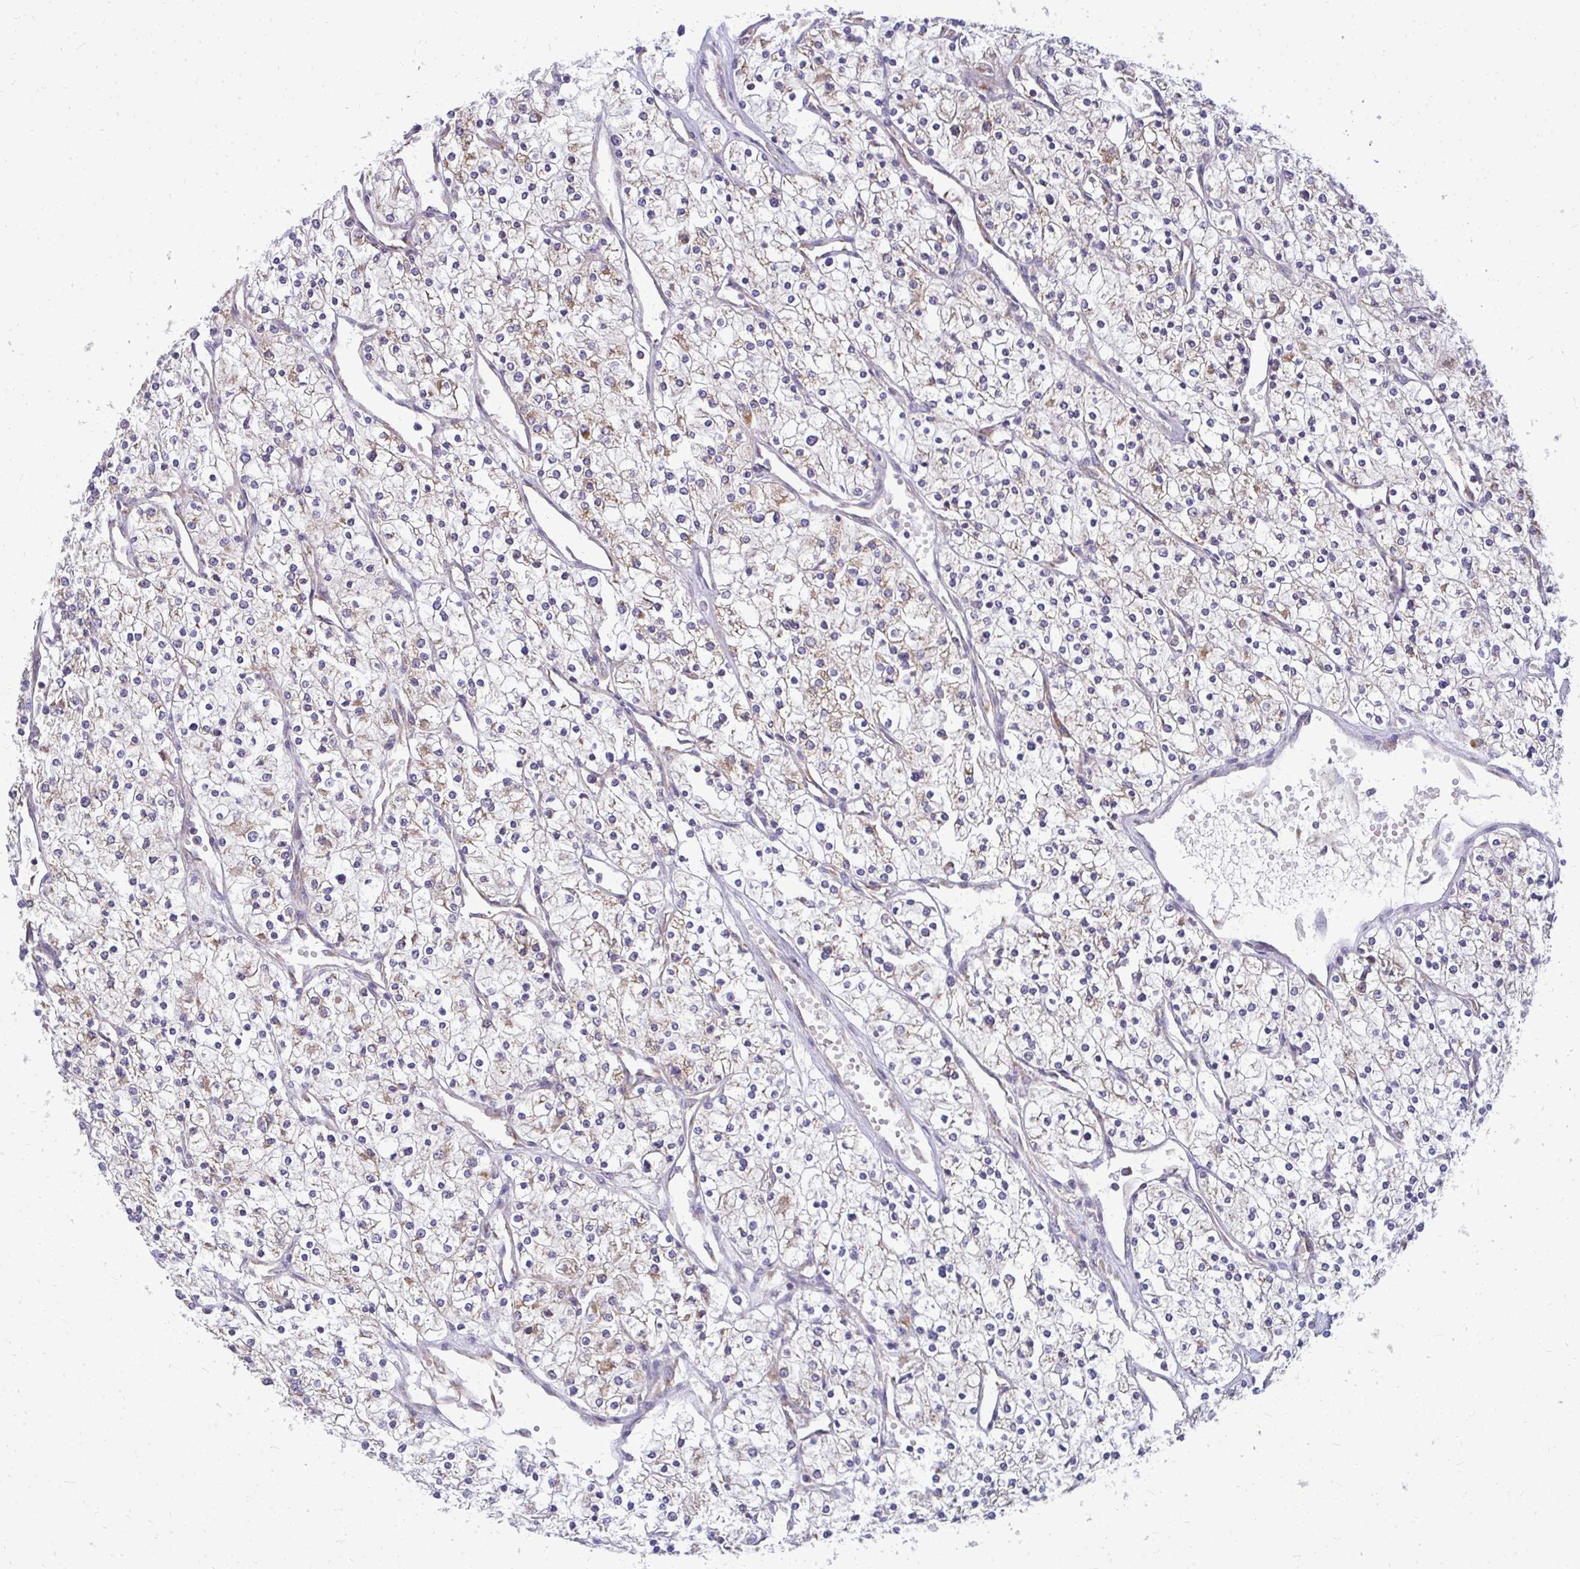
{"staining": {"intensity": "weak", "quantity": "25%-75%", "location": "cytoplasmic/membranous"}, "tissue": "renal cancer", "cell_type": "Tumor cells", "image_type": "cancer", "snomed": [{"axis": "morphology", "description": "Adenocarcinoma, NOS"}, {"axis": "topography", "description": "Kidney"}], "caption": "Human renal adenocarcinoma stained for a protein (brown) shows weak cytoplasmic/membranous positive positivity in about 25%-75% of tumor cells.", "gene": "RPLP2", "patient": {"sex": "male", "age": 80}}